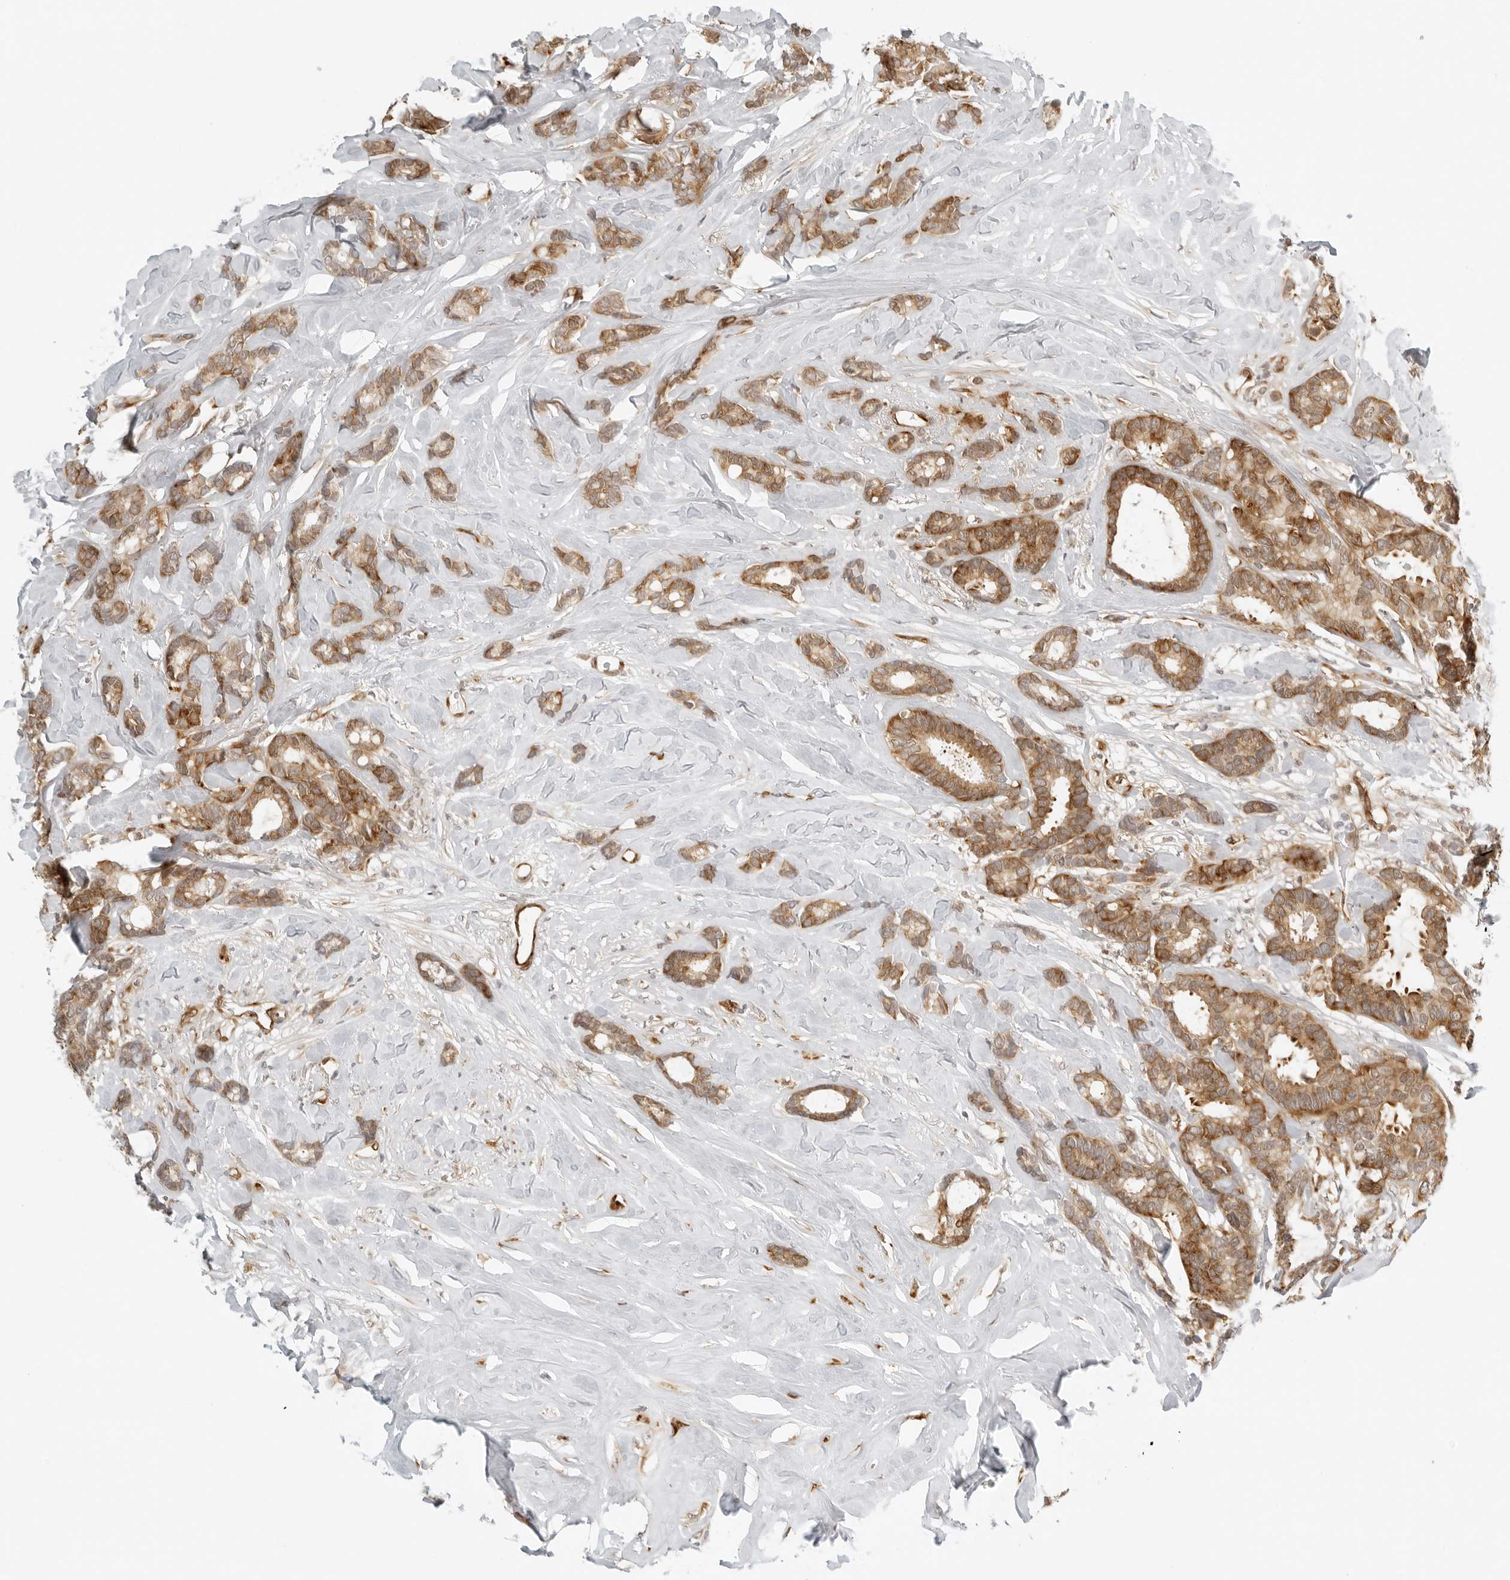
{"staining": {"intensity": "moderate", "quantity": ">75%", "location": "cytoplasmic/membranous"}, "tissue": "breast cancer", "cell_type": "Tumor cells", "image_type": "cancer", "snomed": [{"axis": "morphology", "description": "Duct carcinoma"}, {"axis": "topography", "description": "Breast"}], "caption": "Immunohistochemical staining of human breast infiltrating ductal carcinoma reveals medium levels of moderate cytoplasmic/membranous positivity in approximately >75% of tumor cells.", "gene": "EIF4G1", "patient": {"sex": "female", "age": 87}}